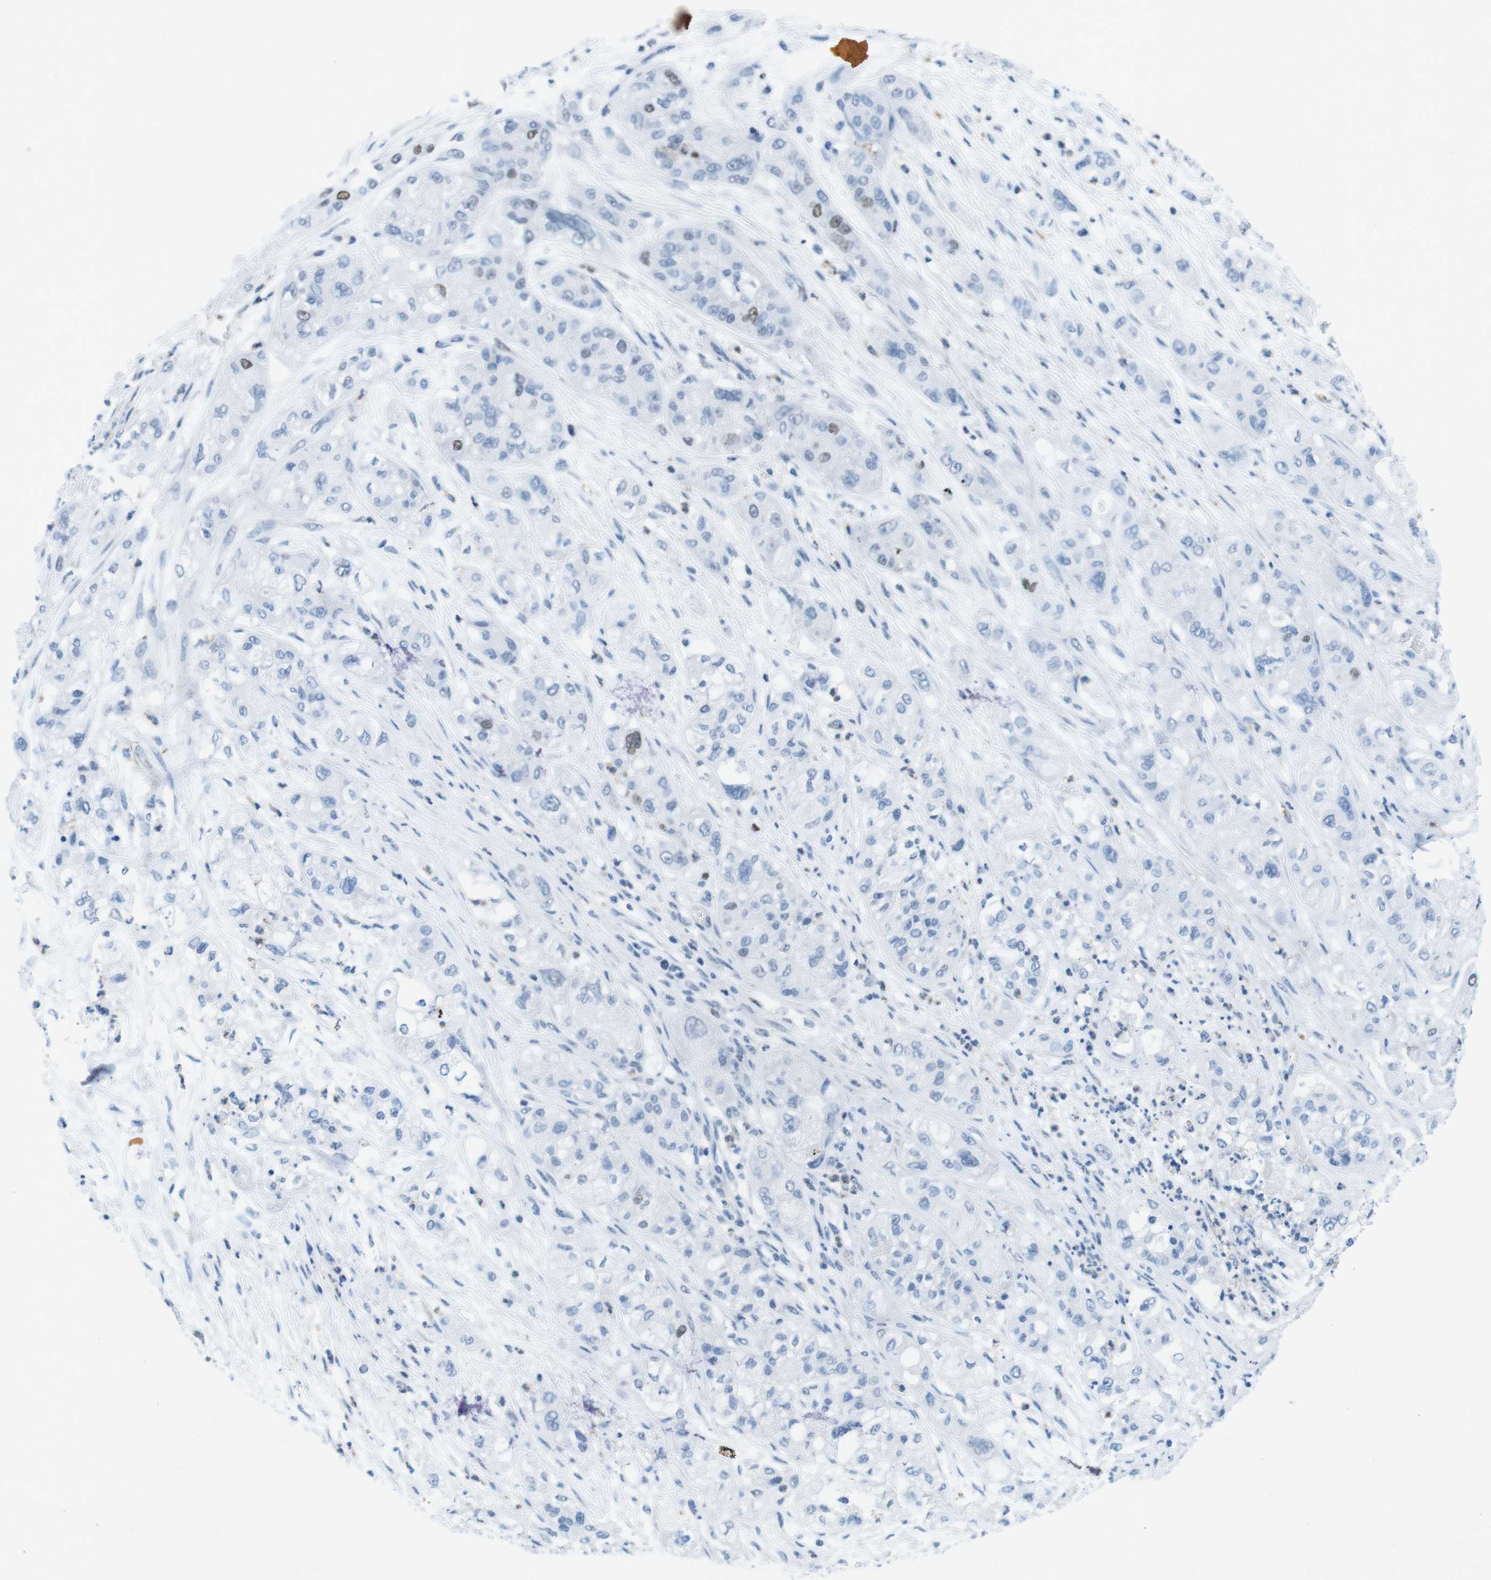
{"staining": {"intensity": "weak", "quantity": "<25%", "location": "nuclear"}, "tissue": "pancreatic cancer", "cell_type": "Tumor cells", "image_type": "cancer", "snomed": [{"axis": "morphology", "description": "Adenocarcinoma, NOS"}, {"axis": "topography", "description": "Pancreas"}], "caption": "Pancreatic cancer (adenocarcinoma) stained for a protein using IHC demonstrates no expression tumor cells.", "gene": "CTAG1B", "patient": {"sex": "female", "age": 78}}